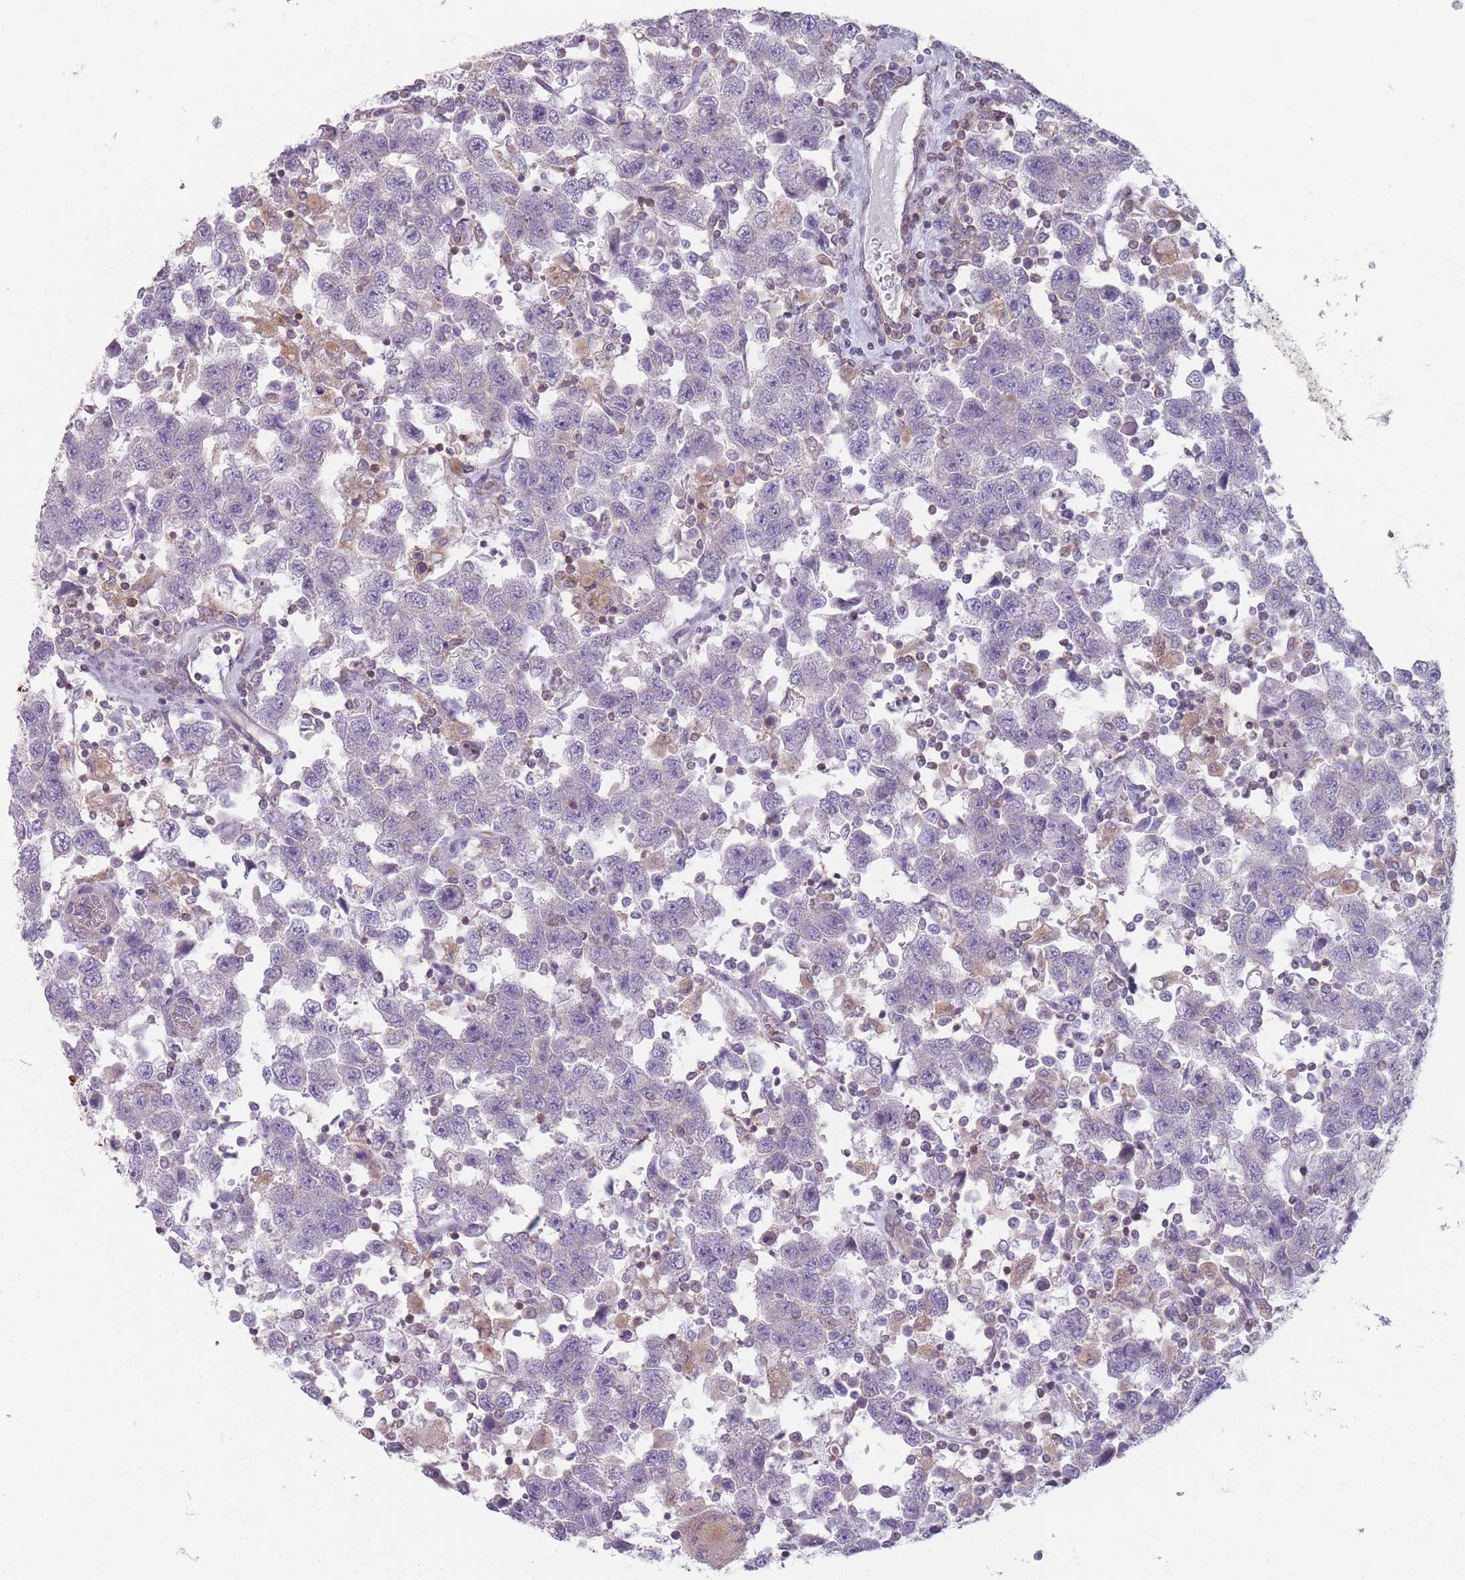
{"staining": {"intensity": "negative", "quantity": "none", "location": "none"}, "tissue": "testis cancer", "cell_type": "Tumor cells", "image_type": "cancer", "snomed": [{"axis": "morphology", "description": "Seminoma, NOS"}, {"axis": "topography", "description": "Testis"}], "caption": "High power microscopy histopathology image of an immunohistochemistry photomicrograph of testis cancer (seminoma), revealing no significant expression in tumor cells. The staining is performed using DAB brown chromogen with nuclei counter-stained in using hematoxylin.", "gene": "HSBP1L1", "patient": {"sex": "male", "age": 41}}